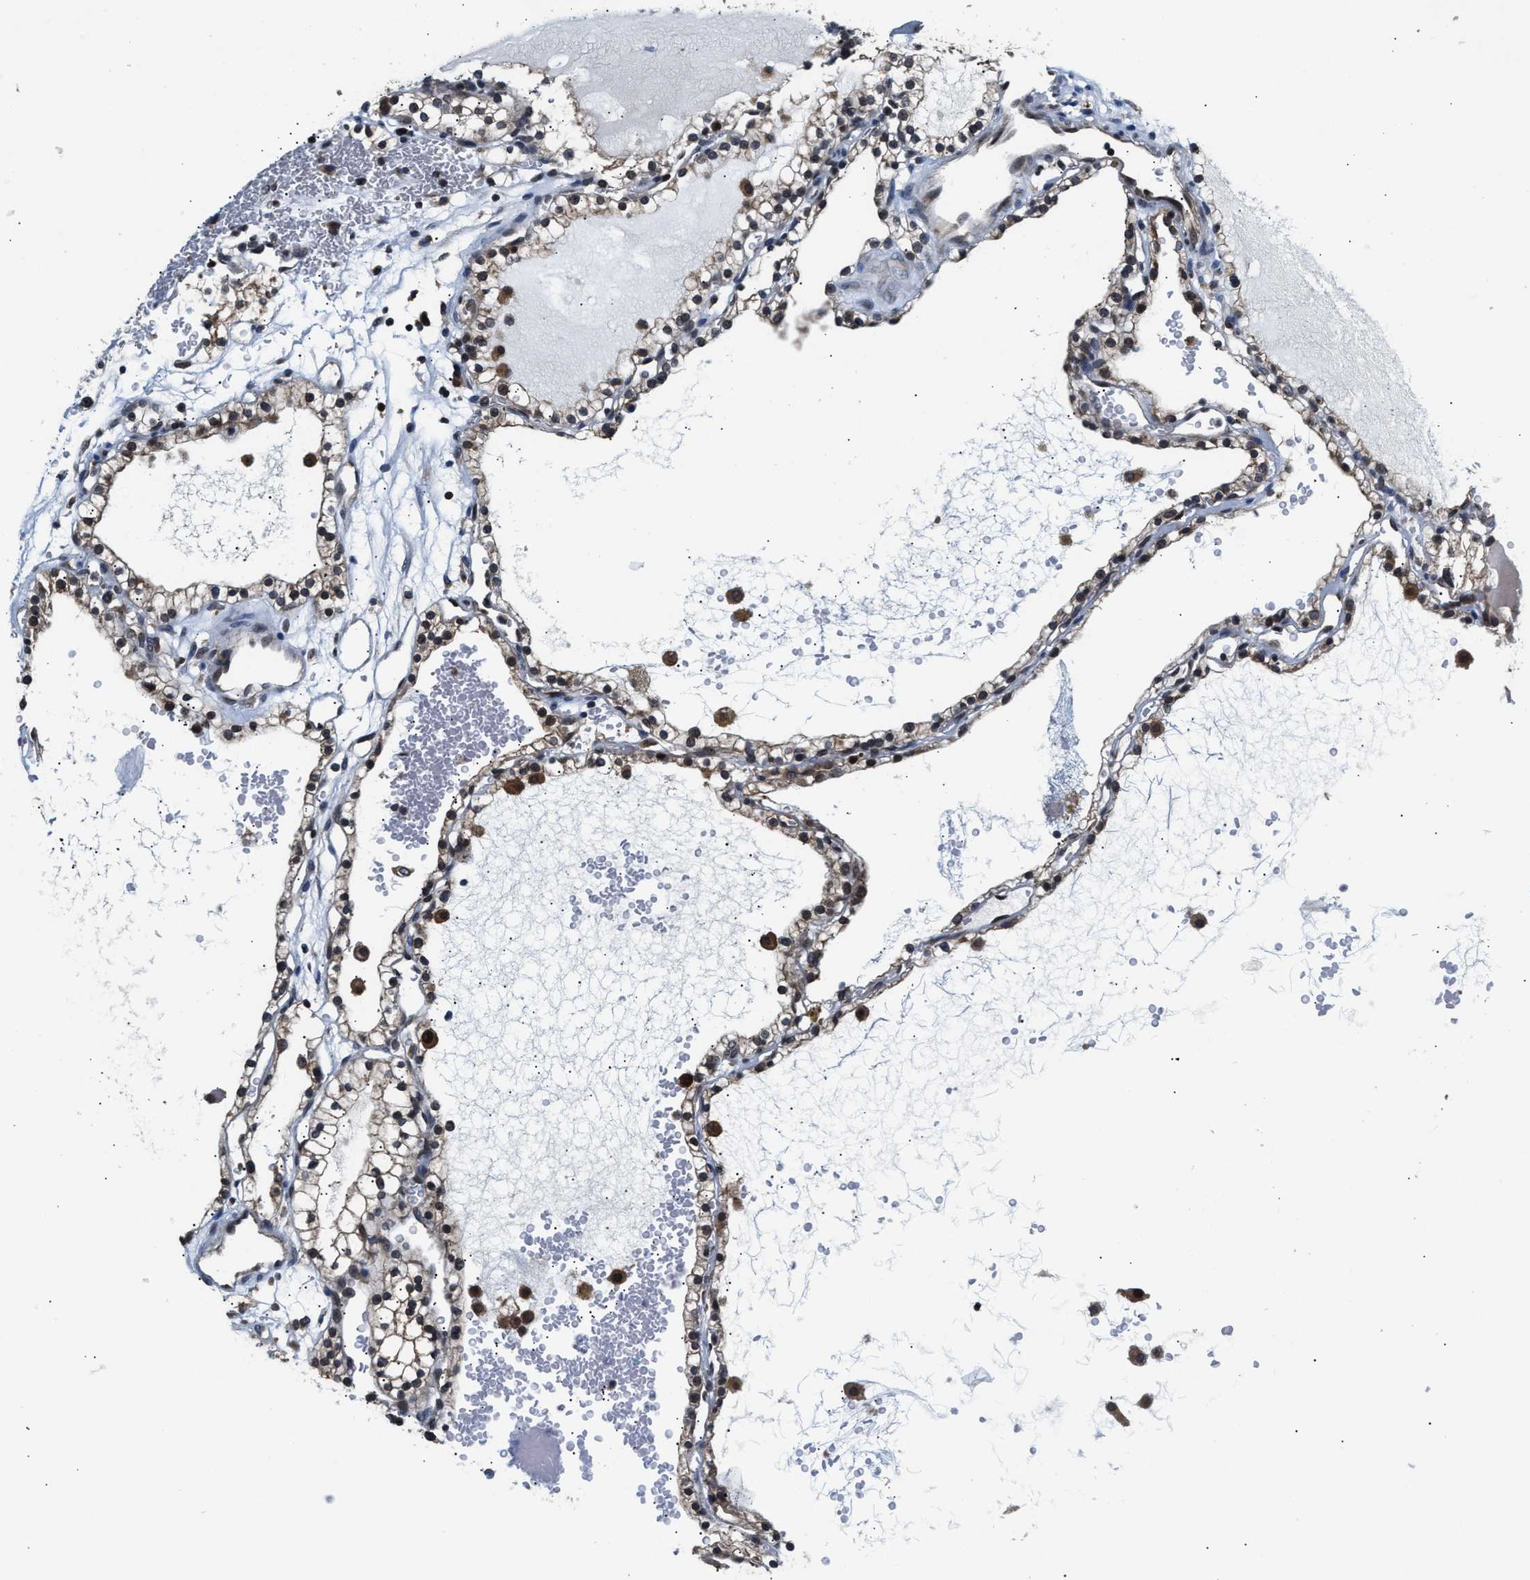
{"staining": {"intensity": "weak", "quantity": ">75%", "location": "cytoplasmic/membranous,nuclear"}, "tissue": "renal cancer", "cell_type": "Tumor cells", "image_type": "cancer", "snomed": [{"axis": "morphology", "description": "Adenocarcinoma, NOS"}, {"axis": "topography", "description": "Kidney"}], "caption": "About >75% of tumor cells in human renal cancer (adenocarcinoma) display weak cytoplasmic/membranous and nuclear protein positivity as visualized by brown immunohistochemical staining.", "gene": "RAB29", "patient": {"sex": "female", "age": 41}}